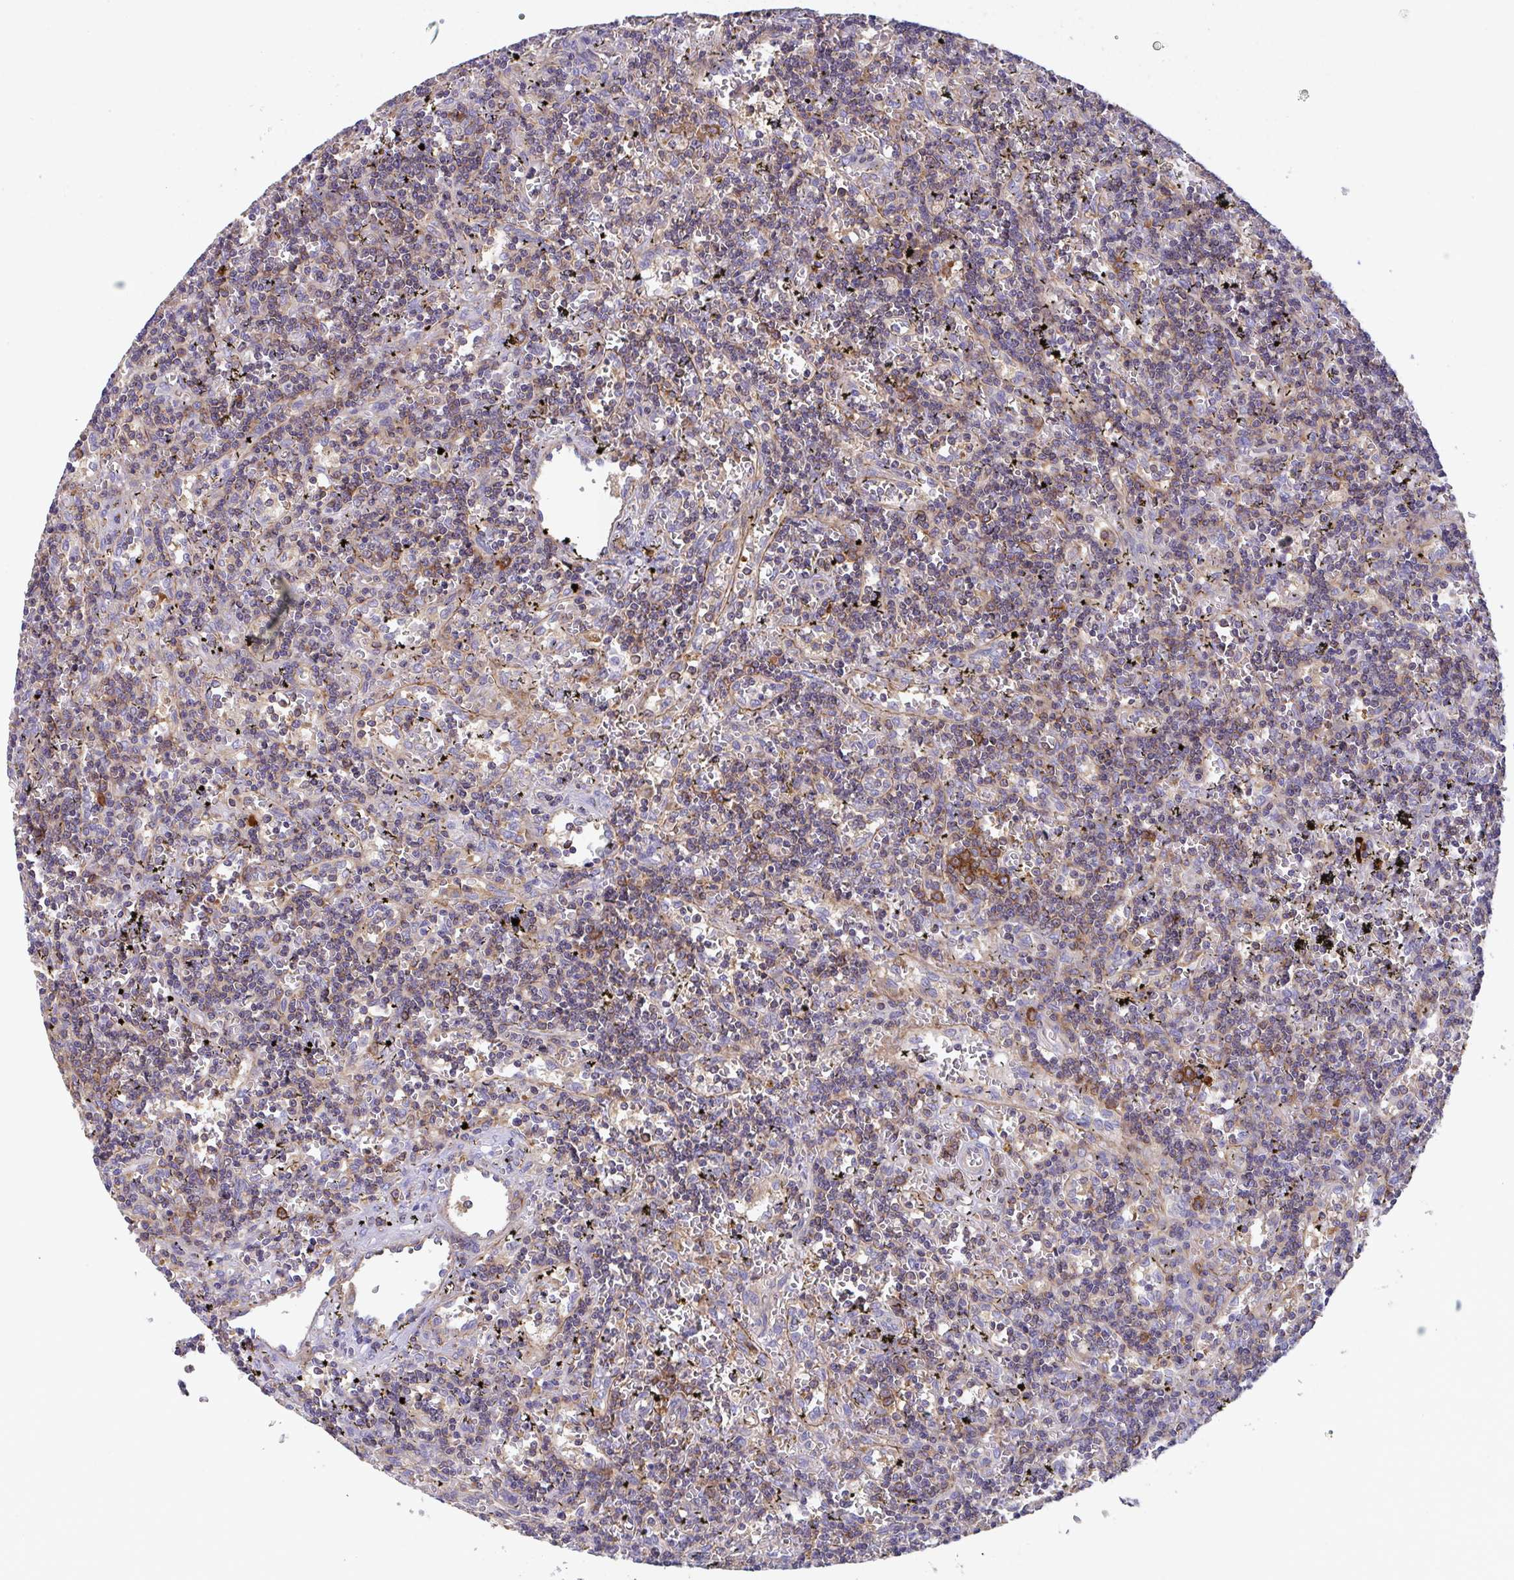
{"staining": {"intensity": "moderate", "quantity": "<25%", "location": "cytoplasmic/membranous"}, "tissue": "lymphoma", "cell_type": "Tumor cells", "image_type": "cancer", "snomed": [{"axis": "morphology", "description": "Malignant lymphoma, non-Hodgkin's type, Low grade"}, {"axis": "topography", "description": "Spleen"}], "caption": "Low-grade malignant lymphoma, non-Hodgkin's type stained for a protein shows moderate cytoplasmic/membranous positivity in tumor cells.", "gene": "YARS2", "patient": {"sex": "male", "age": 60}}